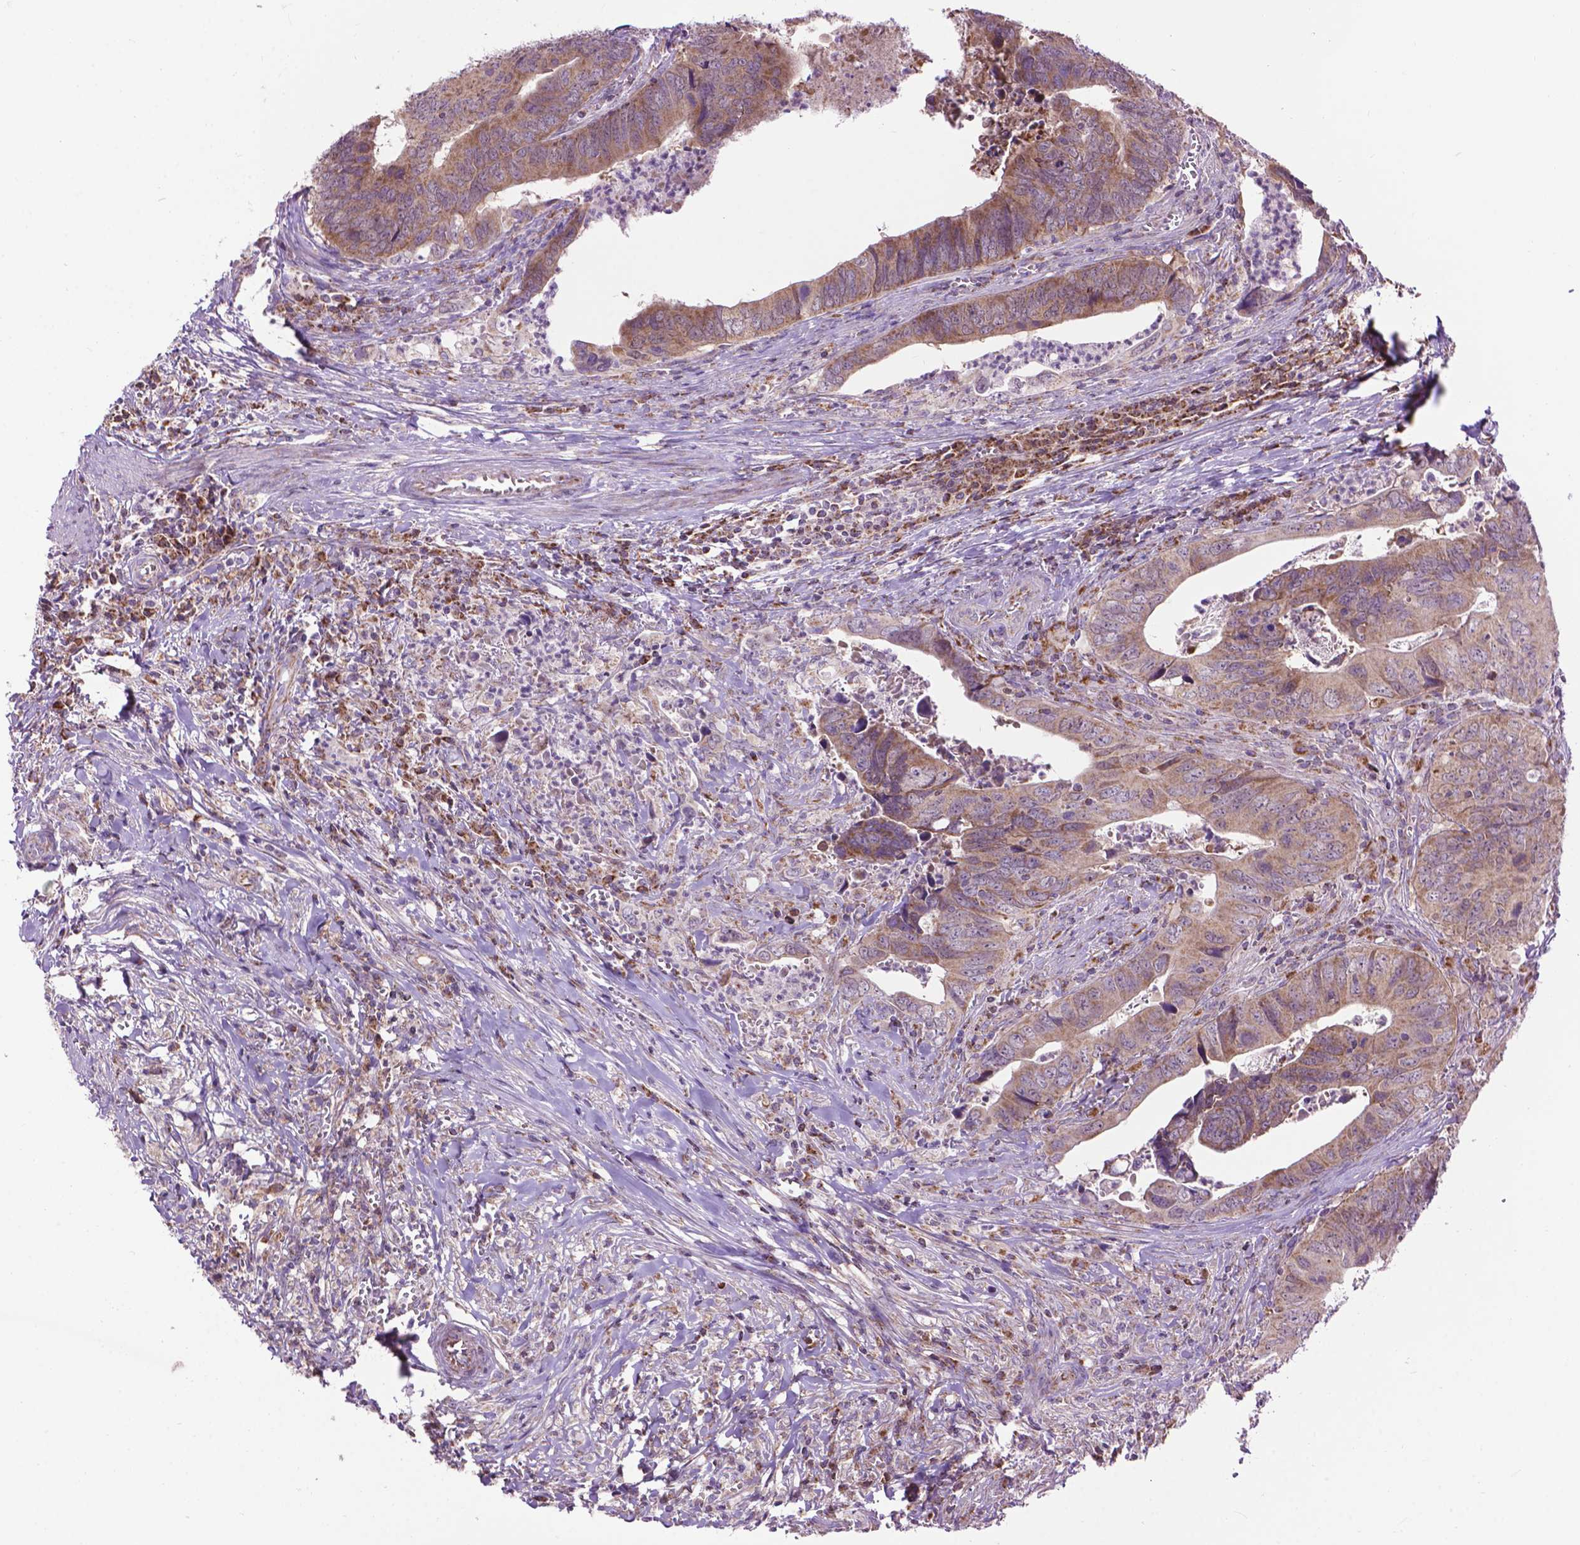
{"staining": {"intensity": "weak", "quantity": ">75%", "location": "cytoplasmic/membranous"}, "tissue": "colorectal cancer", "cell_type": "Tumor cells", "image_type": "cancer", "snomed": [{"axis": "morphology", "description": "Adenocarcinoma, NOS"}, {"axis": "topography", "description": "Colon"}], "caption": "This is a histology image of immunohistochemistry staining of colorectal adenocarcinoma, which shows weak positivity in the cytoplasmic/membranous of tumor cells.", "gene": "PYCR3", "patient": {"sex": "female", "age": 82}}